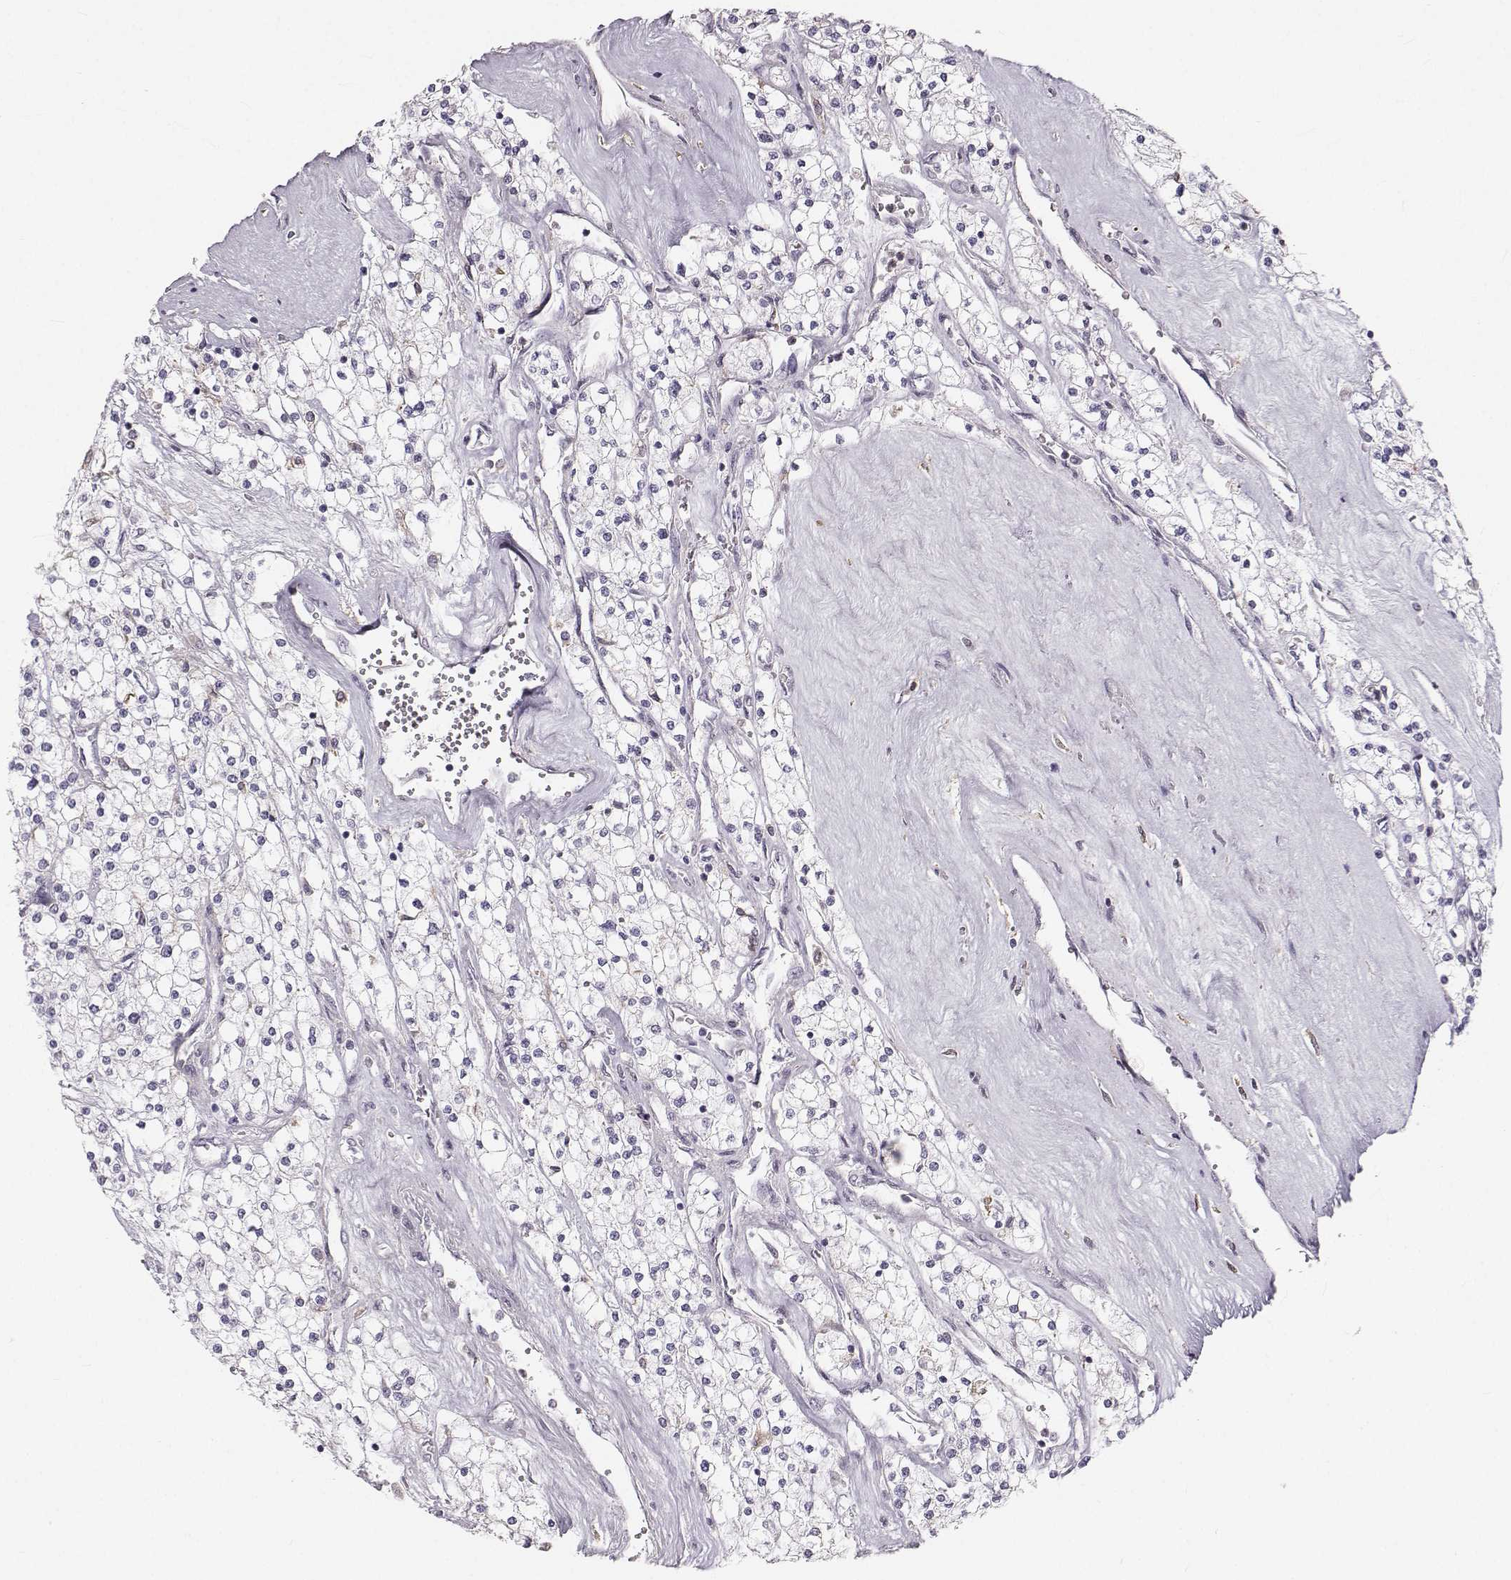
{"staining": {"intensity": "negative", "quantity": "none", "location": "none"}, "tissue": "renal cancer", "cell_type": "Tumor cells", "image_type": "cancer", "snomed": [{"axis": "morphology", "description": "Adenocarcinoma, NOS"}, {"axis": "topography", "description": "Kidney"}], "caption": "This is a micrograph of IHC staining of adenocarcinoma (renal), which shows no staining in tumor cells. (Stains: DAB (3,3'-diaminobenzidine) immunohistochemistry (IHC) with hematoxylin counter stain, Microscopy: brightfield microscopy at high magnification).", "gene": "RUNDC3A", "patient": {"sex": "male", "age": 80}}